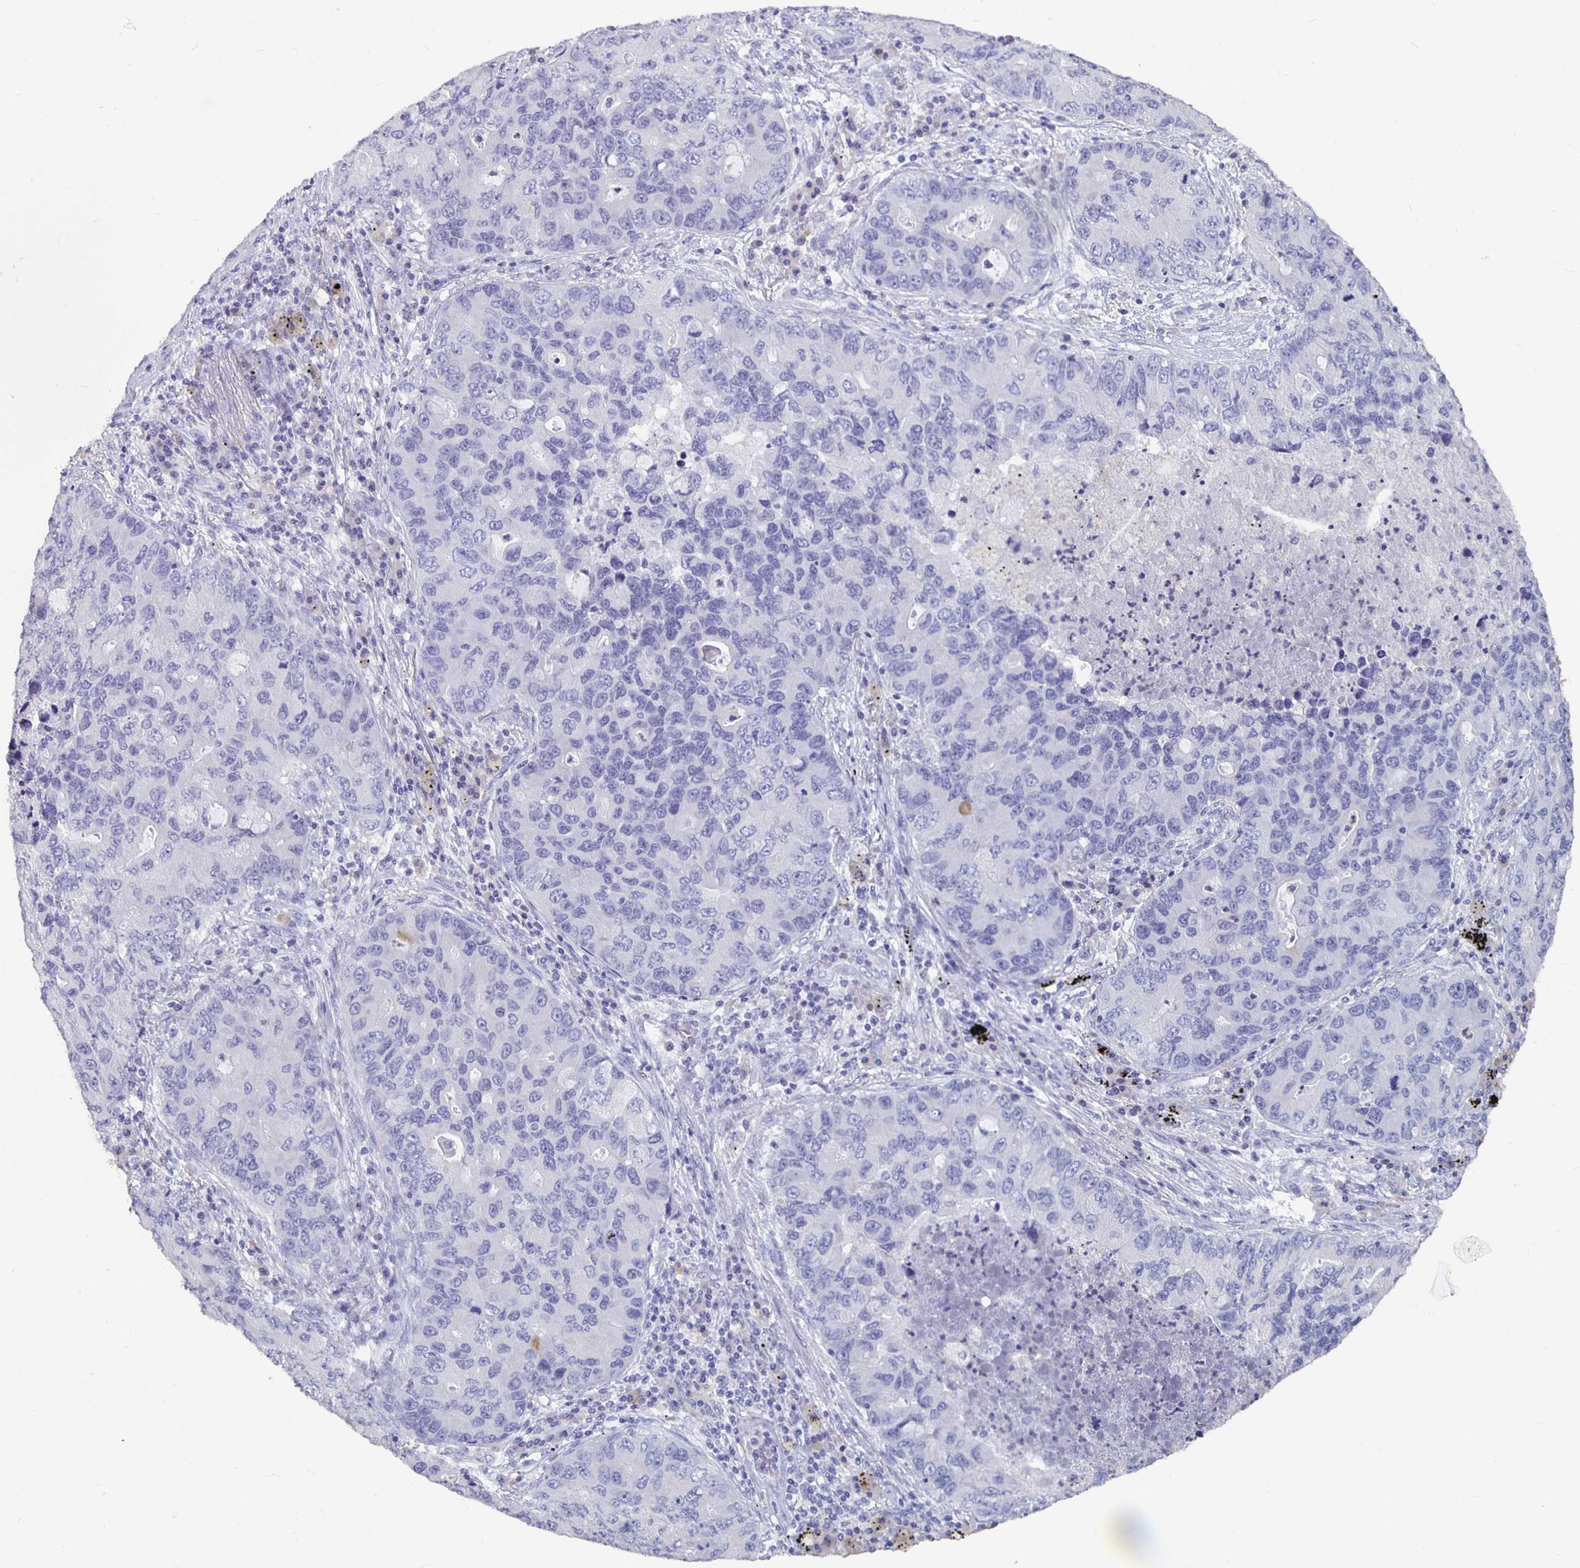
{"staining": {"intensity": "negative", "quantity": "none", "location": "none"}, "tissue": "lung cancer", "cell_type": "Tumor cells", "image_type": "cancer", "snomed": [{"axis": "morphology", "description": "Adenocarcinoma, NOS"}, {"axis": "morphology", "description": "Adenocarcinoma, metastatic, NOS"}, {"axis": "topography", "description": "Lymph node"}, {"axis": "topography", "description": "Lung"}], "caption": "Photomicrograph shows no significant protein expression in tumor cells of lung cancer (metastatic adenocarcinoma). The staining was performed using DAB (3,3'-diaminobenzidine) to visualize the protein expression in brown, while the nuclei were stained in blue with hematoxylin (Magnification: 20x).", "gene": "GPX4", "patient": {"sex": "female", "age": 54}}